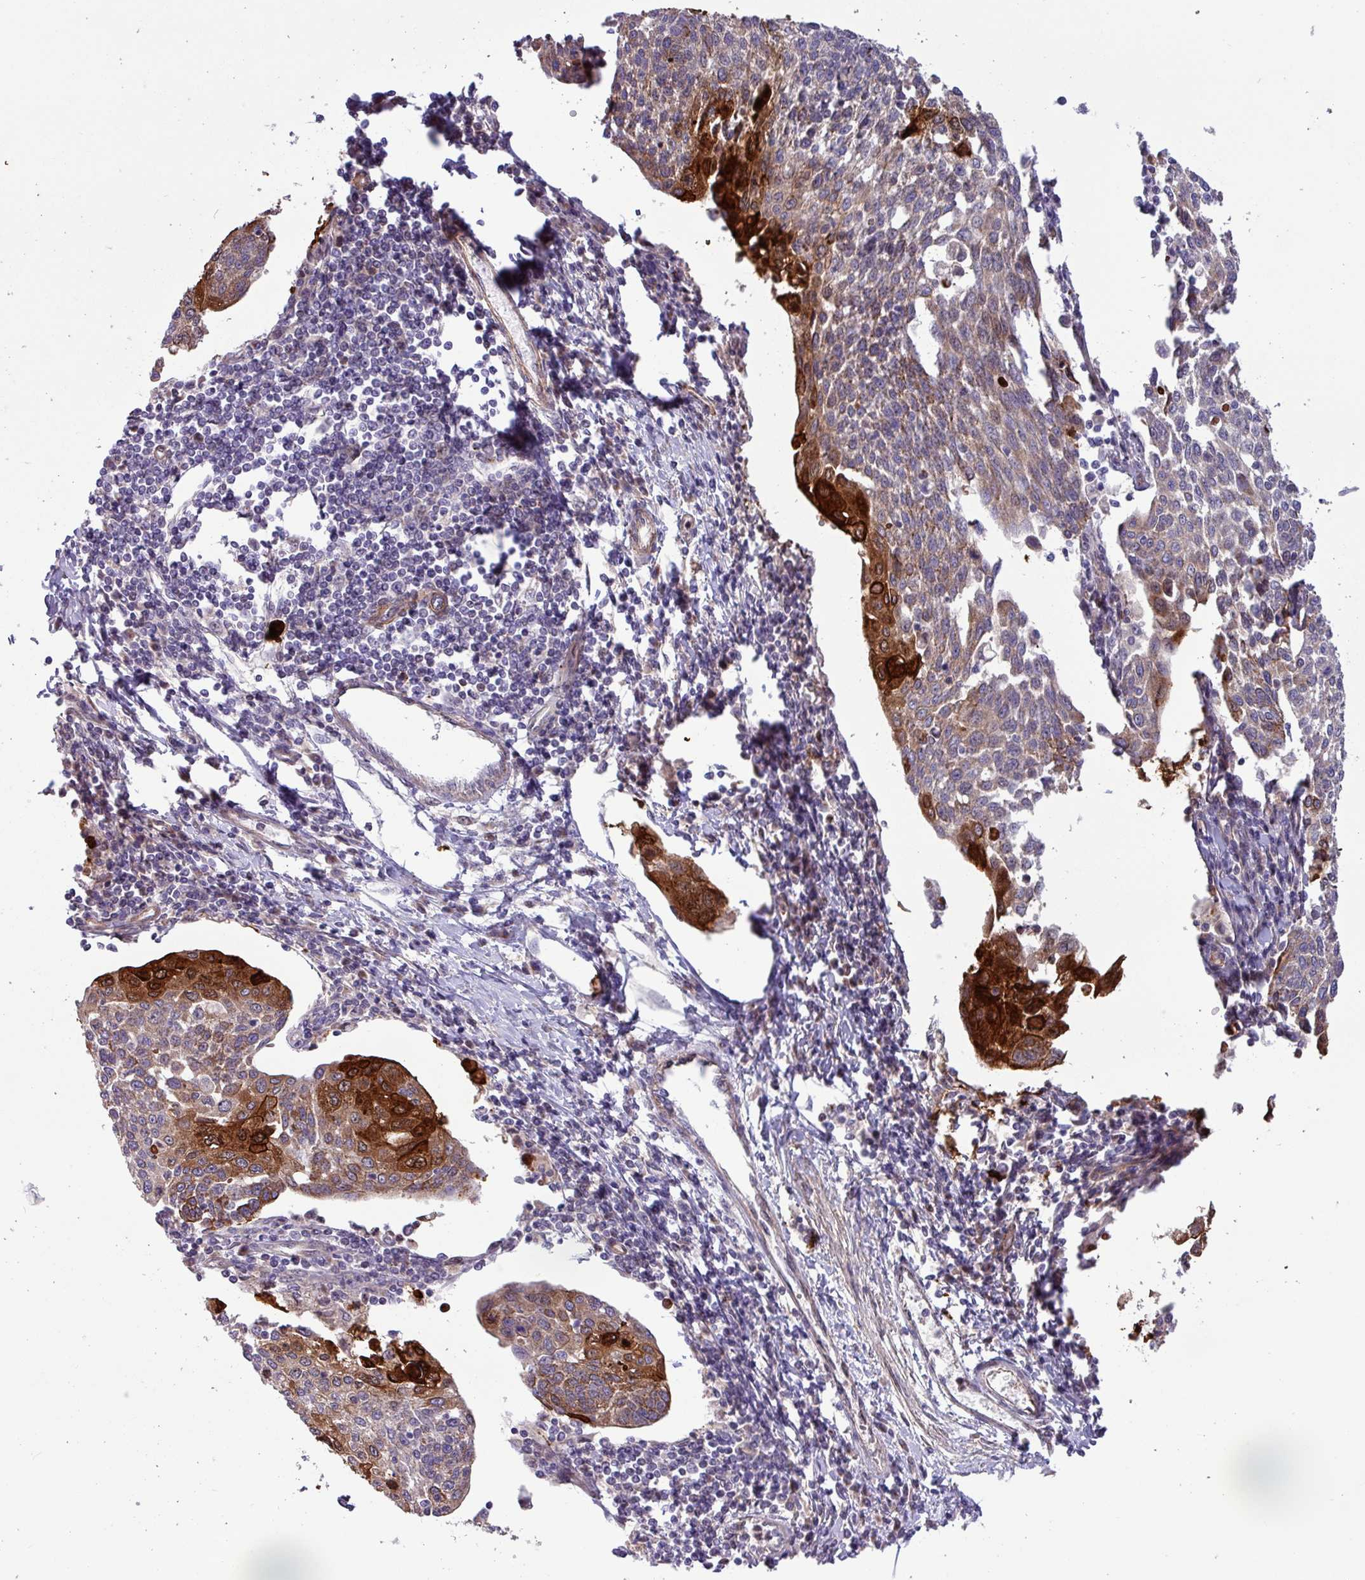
{"staining": {"intensity": "strong", "quantity": "<25%", "location": "cytoplasmic/membranous"}, "tissue": "cervical cancer", "cell_type": "Tumor cells", "image_type": "cancer", "snomed": [{"axis": "morphology", "description": "Squamous cell carcinoma, NOS"}, {"axis": "topography", "description": "Cervix"}], "caption": "Cervical cancer stained with a protein marker exhibits strong staining in tumor cells.", "gene": "CNTRL", "patient": {"sex": "female", "age": 34}}